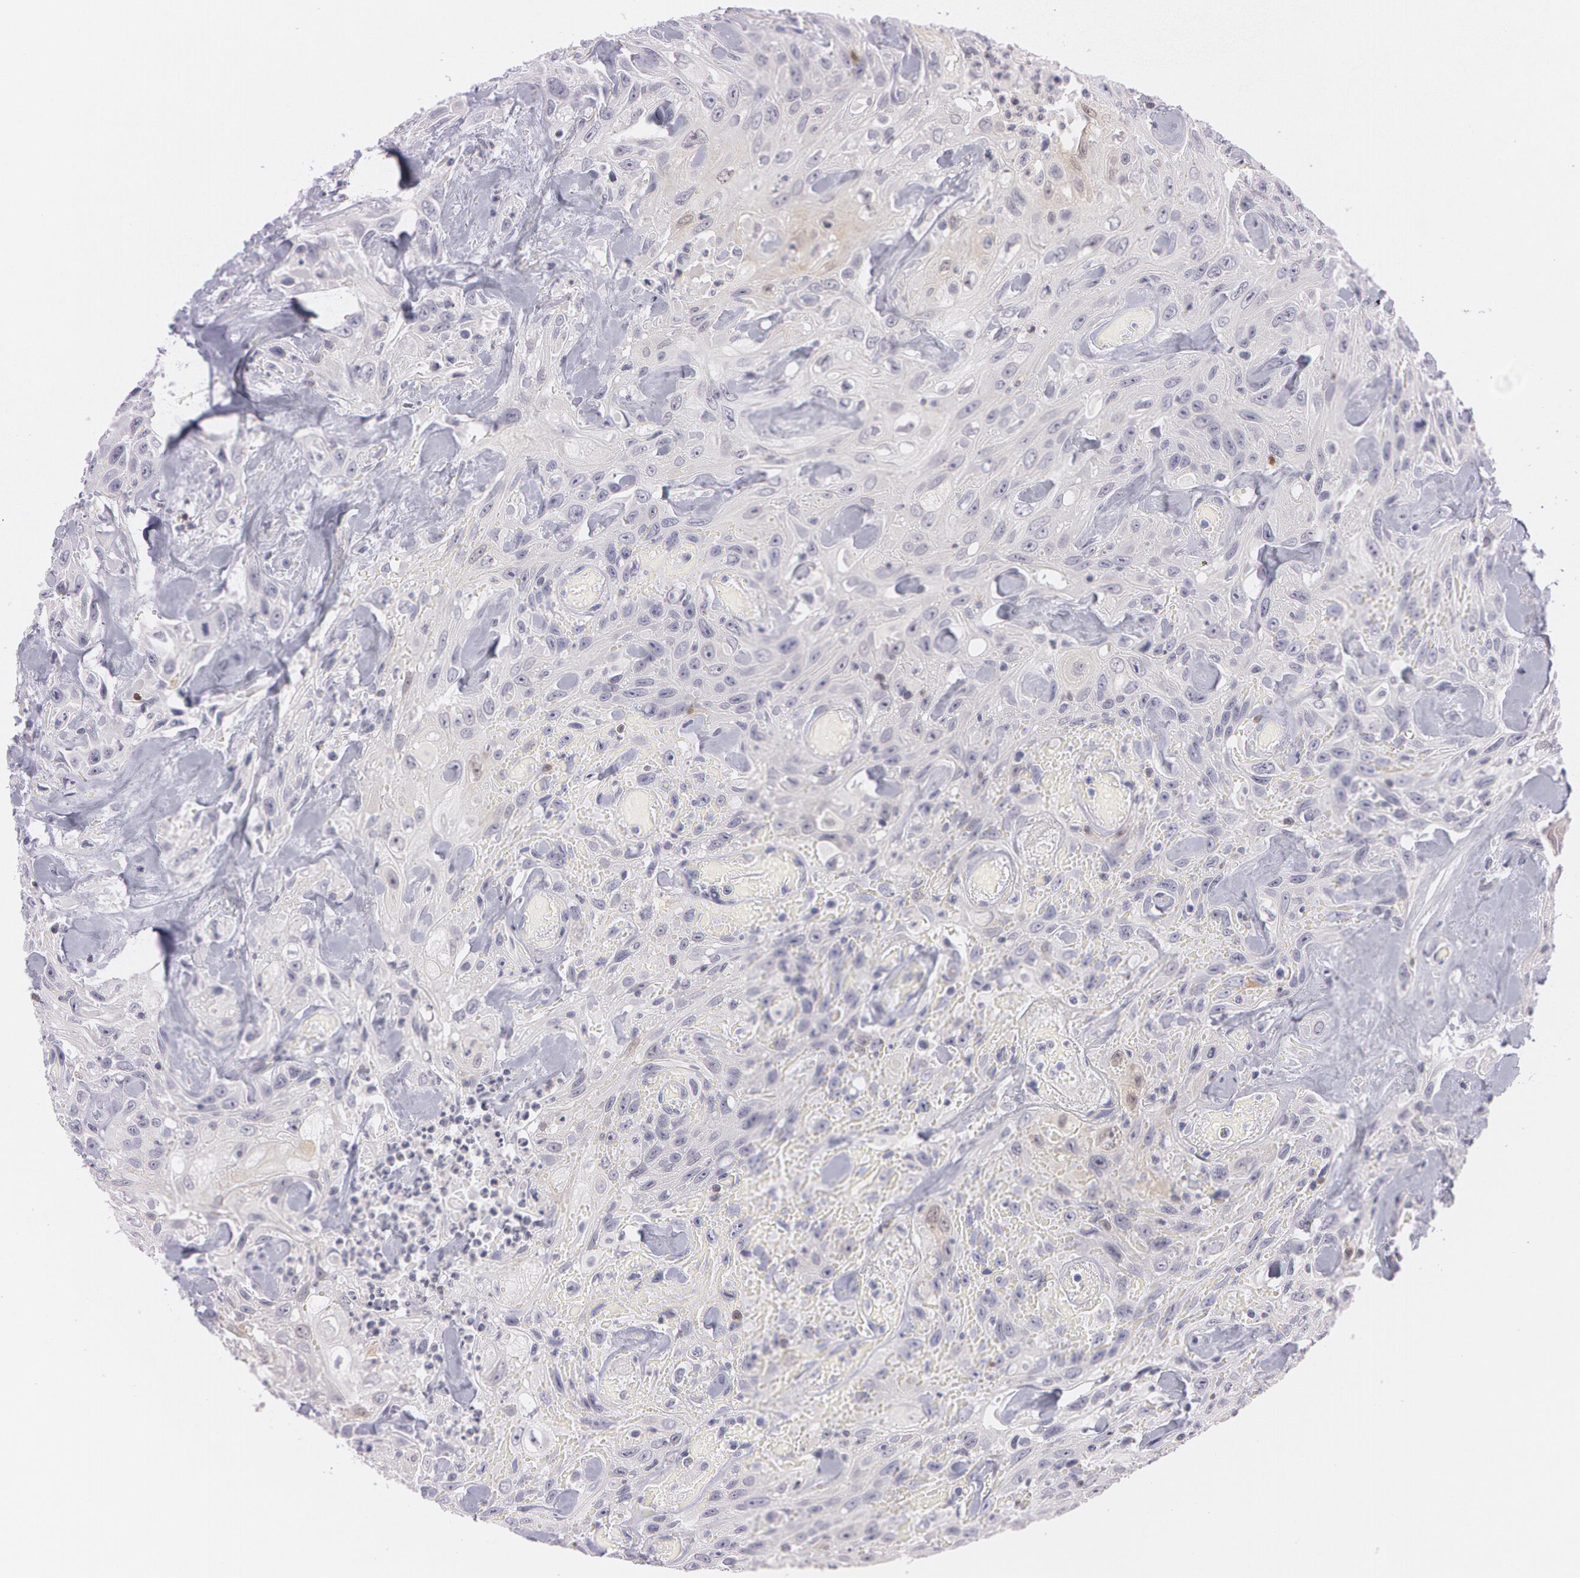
{"staining": {"intensity": "negative", "quantity": "none", "location": "none"}, "tissue": "urothelial cancer", "cell_type": "Tumor cells", "image_type": "cancer", "snomed": [{"axis": "morphology", "description": "Urothelial carcinoma, High grade"}, {"axis": "topography", "description": "Urinary bladder"}], "caption": "Immunohistochemical staining of human urothelial cancer exhibits no significant positivity in tumor cells. (DAB (3,3'-diaminobenzidine) immunohistochemistry visualized using brightfield microscopy, high magnification).", "gene": "IL1RN", "patient": {"sex": "female", "age": 84}}